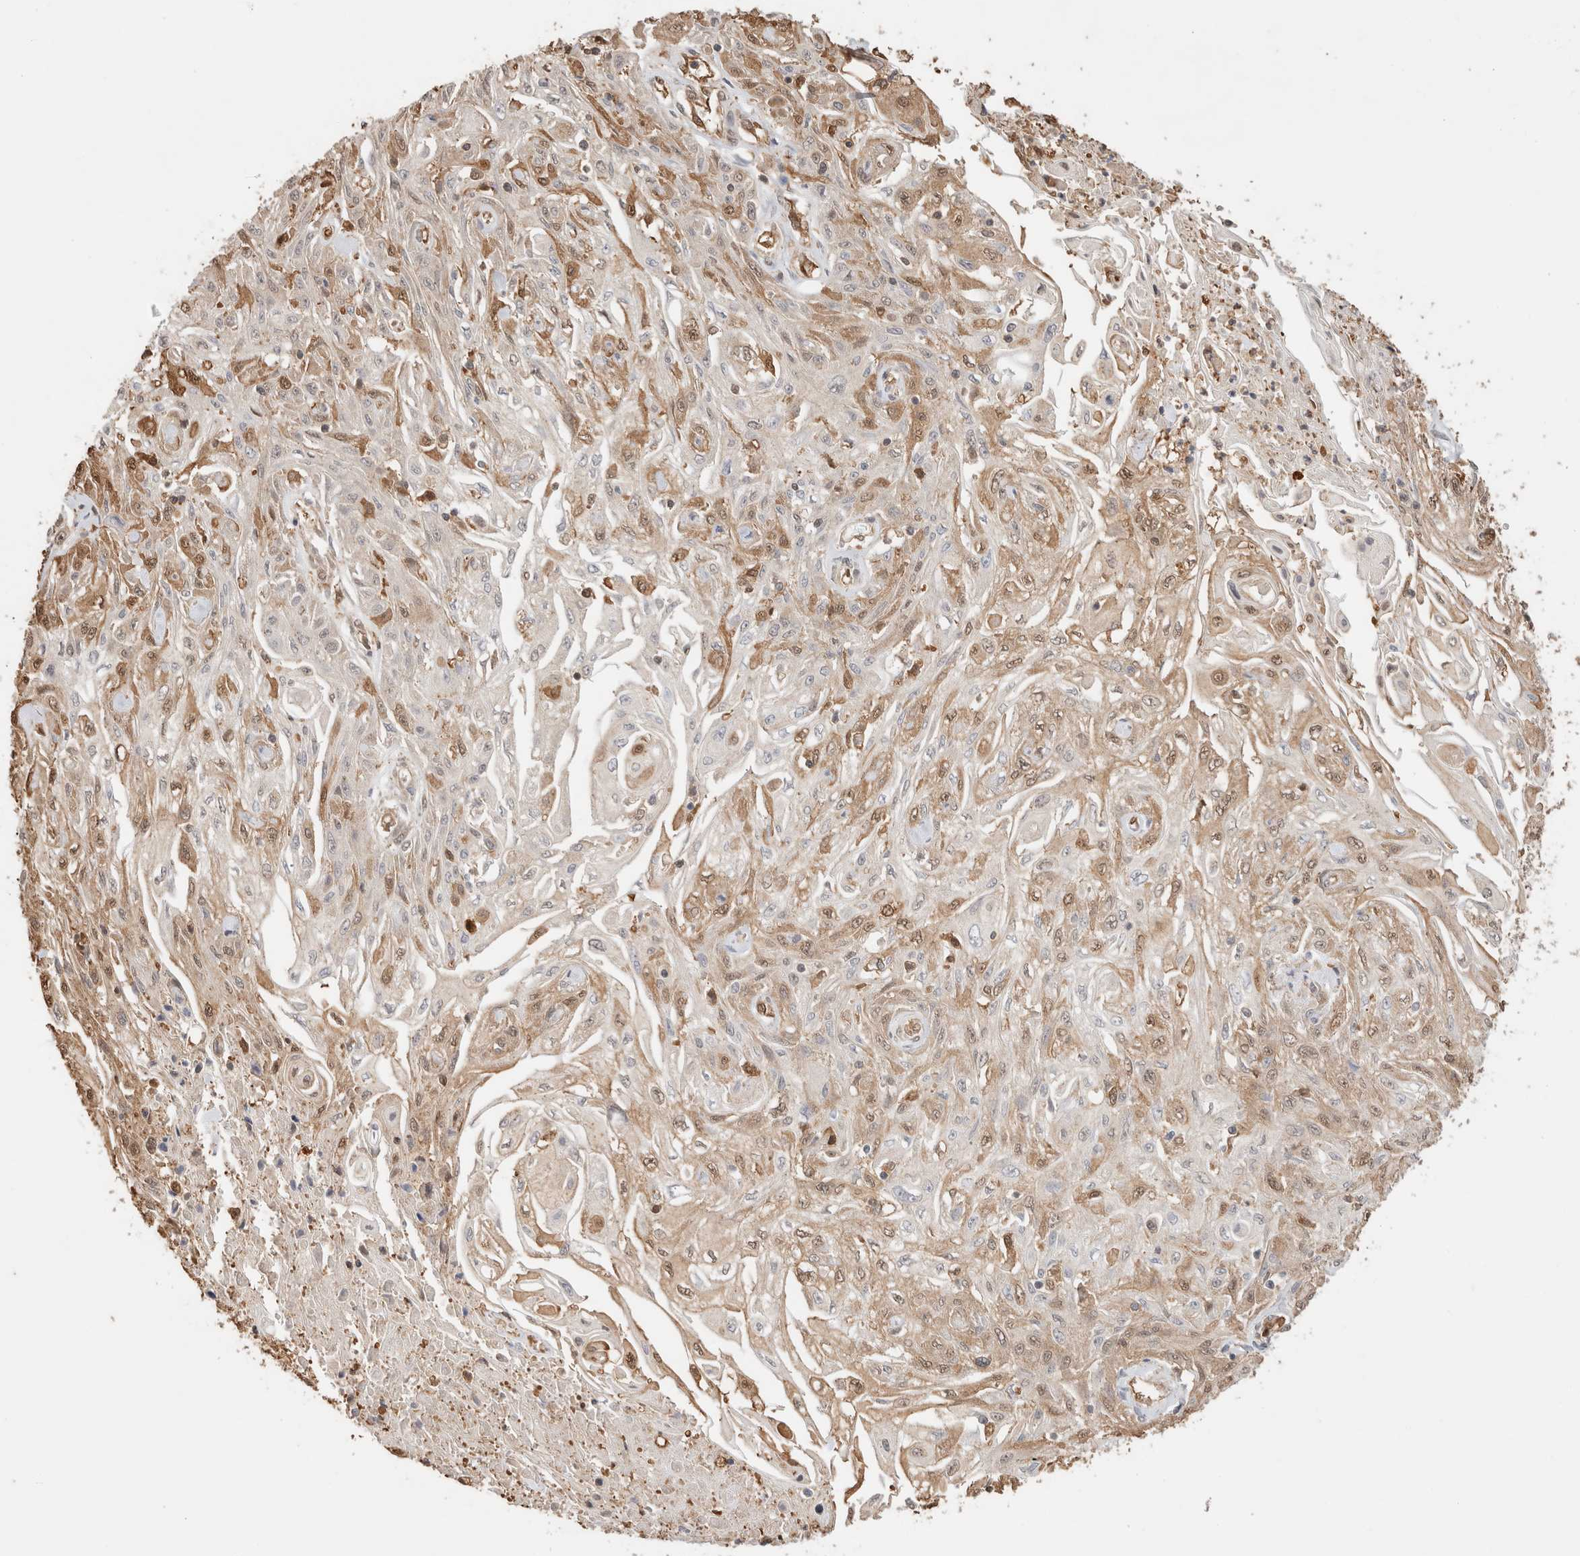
{"staining": {"intensity": "moderate", "quantity": ">75%", "location": "cytoplasmic/membranous,nuclear"}, "tissue": "skin cancer", "cell_type": "Tumor cells", "image_type": "cancer", "snomed": [{"axis": "morphology", "description": "Squamous cell carcinoma, NOS"}, {"axis": "morphology", "description": "Squamous cell carcinoma, metastatic, NOS"}, {"axis": "topography", "description": "Skin"}, {"axis": "topography", "description": "Lymph node"}], "caption": "Brown immunohistochemical staining in human skin cancer (metastatic squamous cell carcinoma) reveals moderate cytoplasmic/membranous and nuclear positivity in approximately >75% of tumor cells. Immunohistochemistry stains the protein in brown and the nuclei are stained blue.", "gene": "YWHAH", "patient": {"sex": "male", "age": 75}}